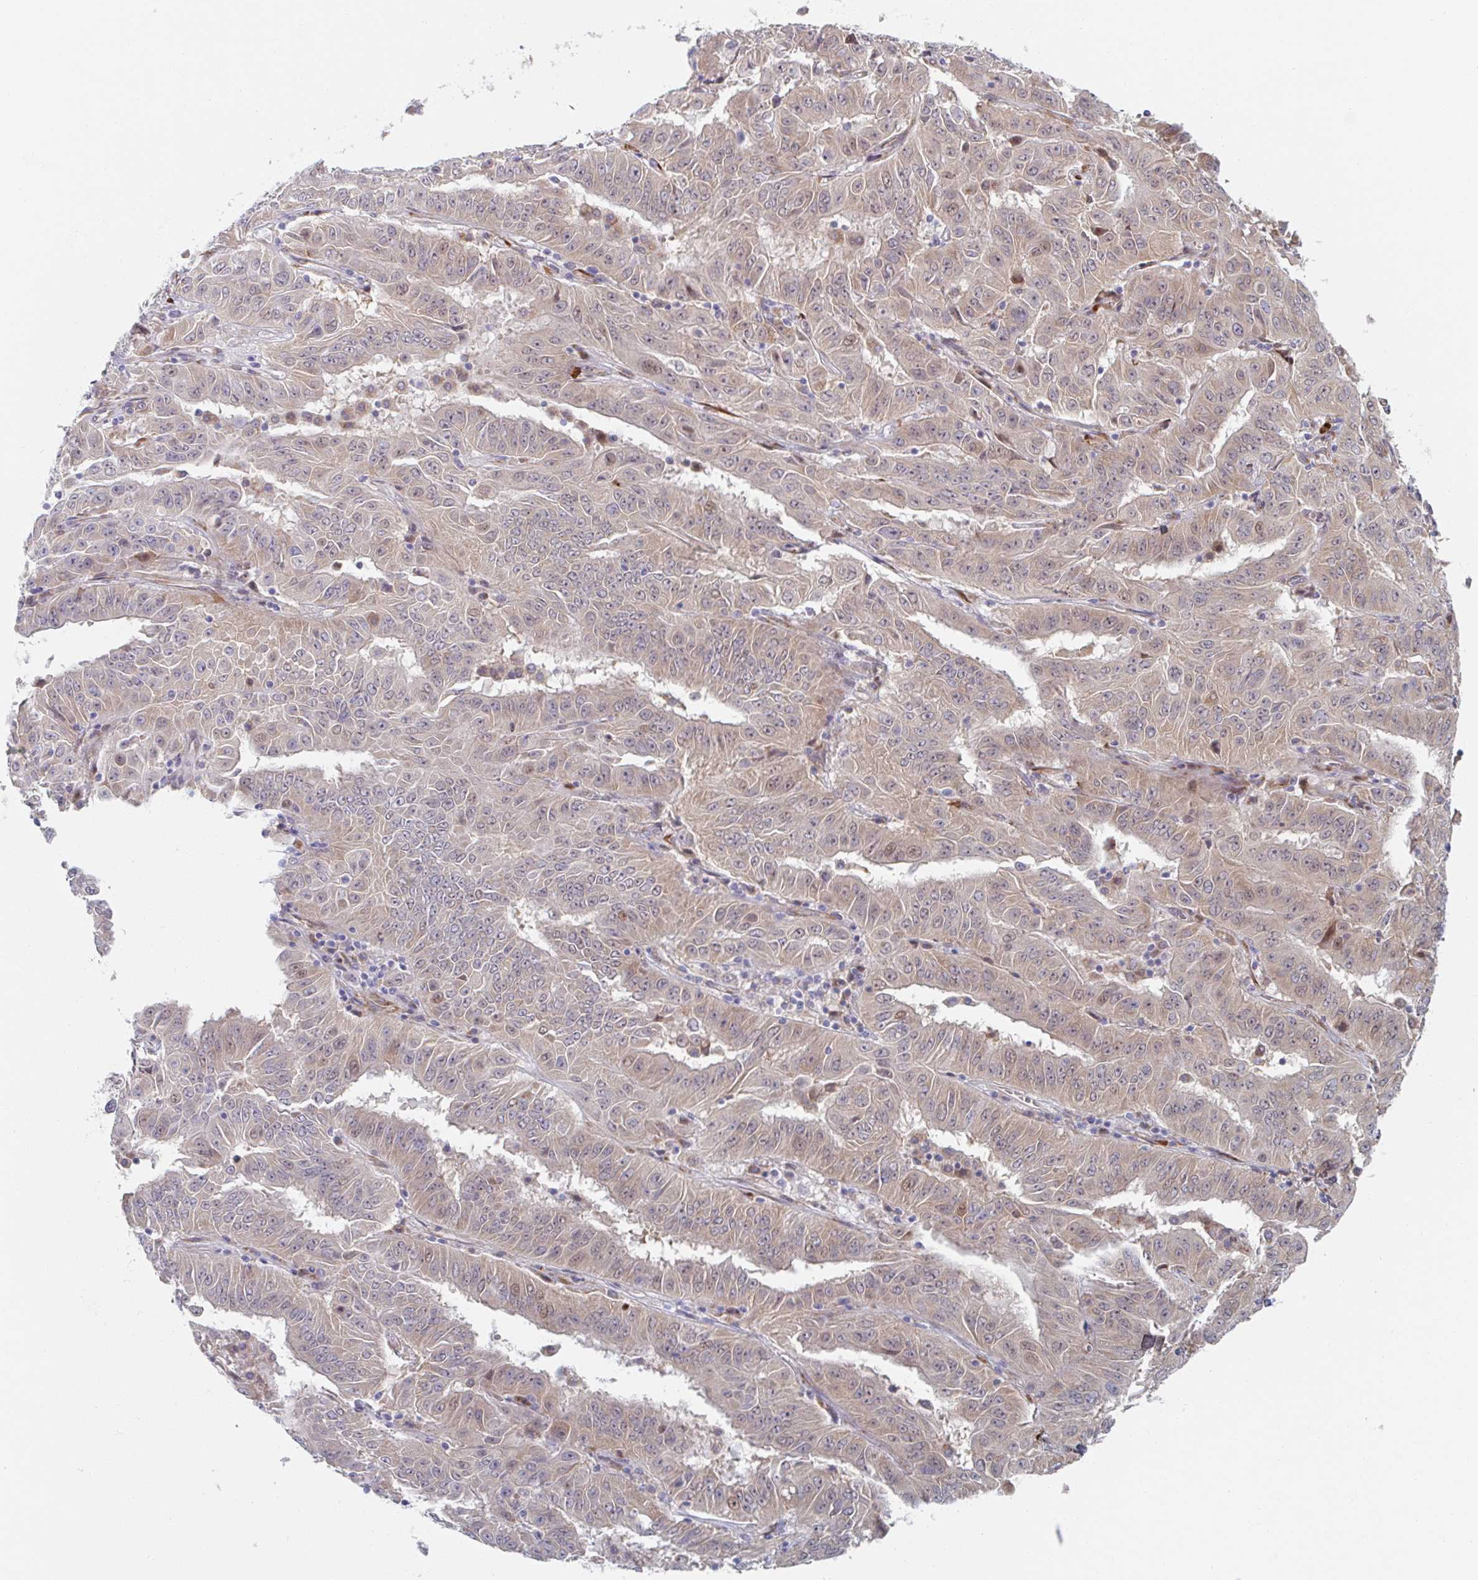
{"staining": {"intensity": "weak", "quantity": "<25%", "location": "cytoplasmic/membranous"}, "tissue": "pancreatic cancer", "cell_type": "Tumor cells", "image_type": "cancer", "snomed": [{"axis": "morphology", "description": "Adenocarcinoma, NOS"}, {"axis": "topography", "description": "Pancreas"}], "caption": "The image shows no significant positivity in tumor cells of adenocarcinoma (pancreatic).", "gene": "TRAPPC10", "patient": {"sex": "male", "age": 63}}